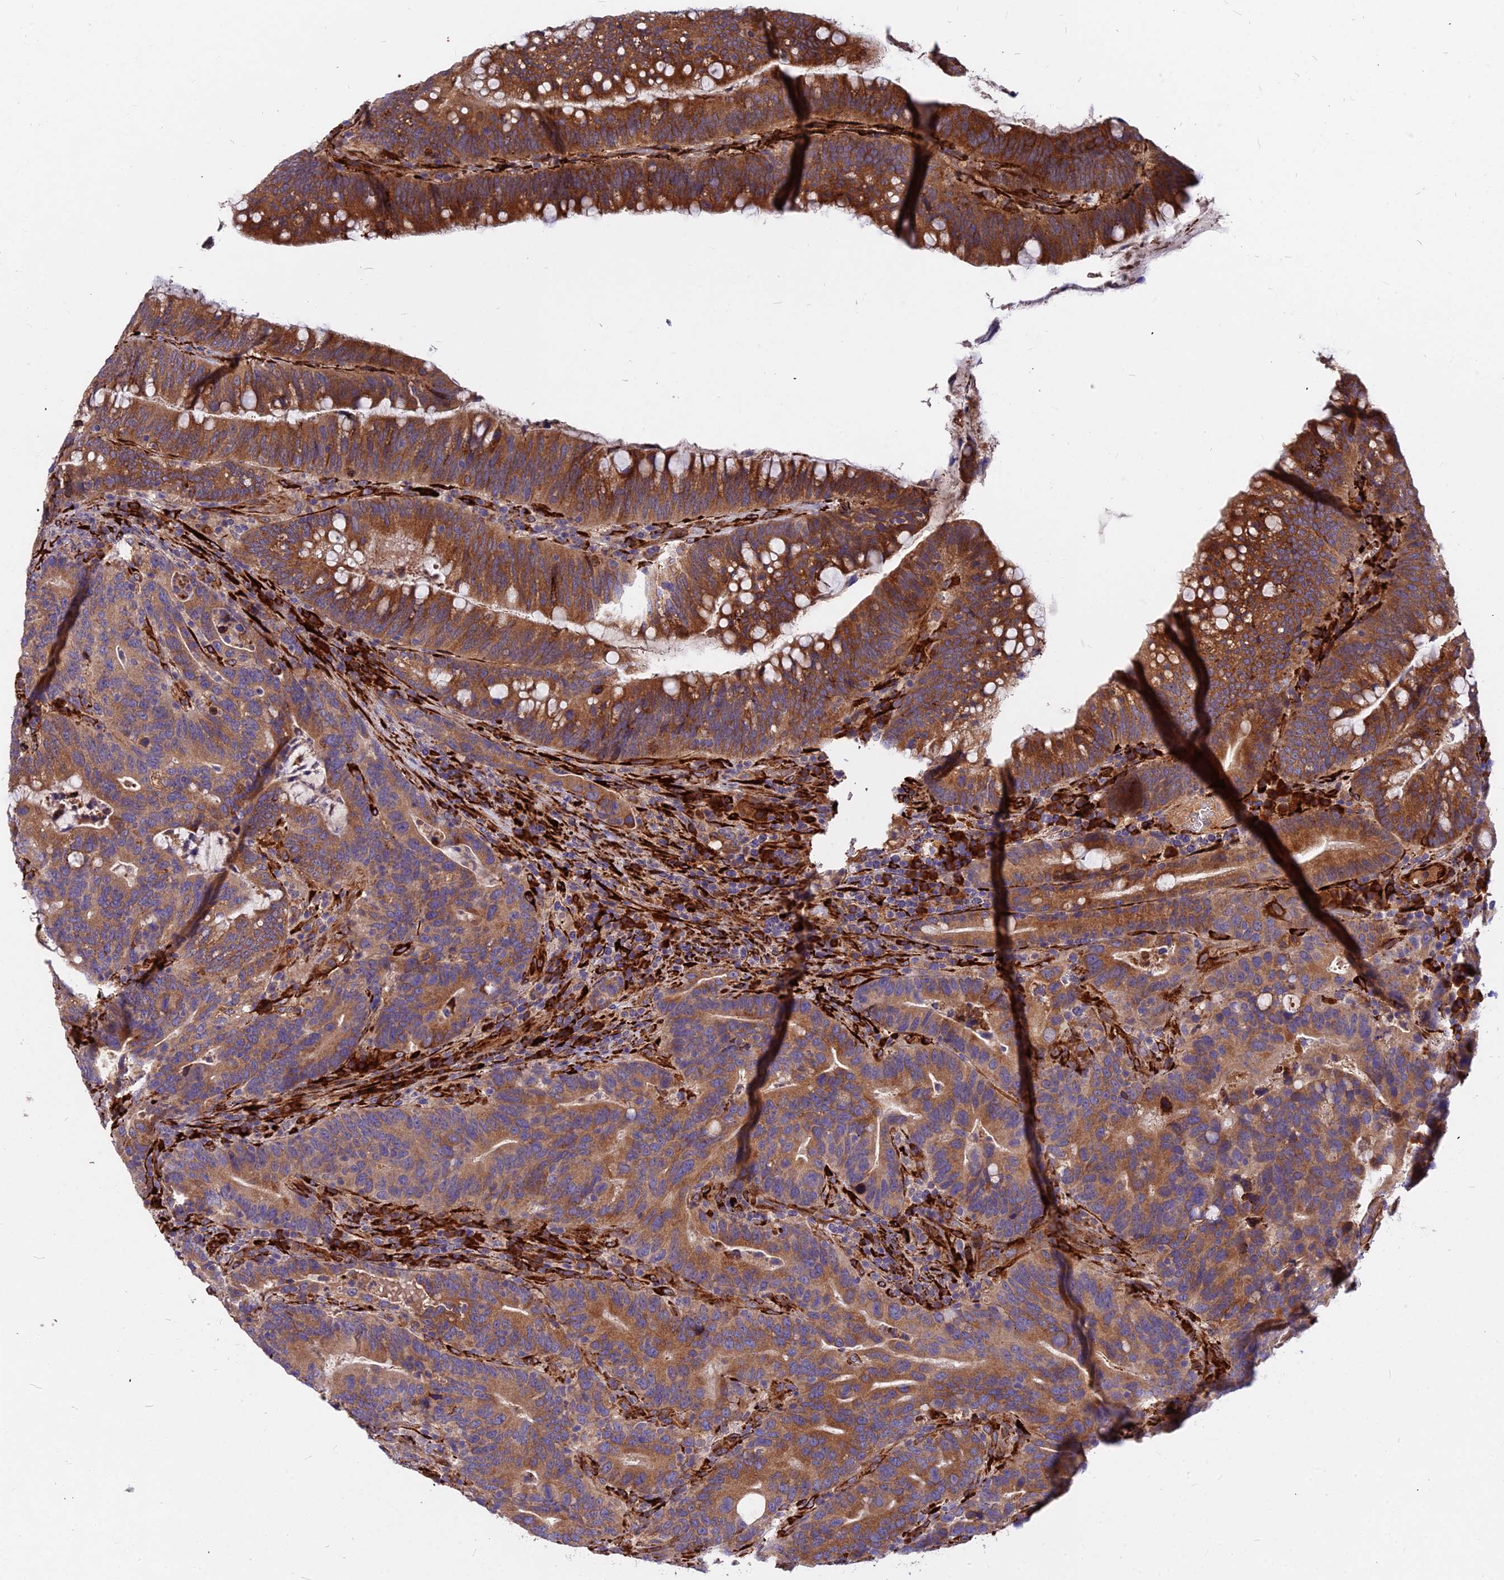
{"staining": {"intensity": "moderate", "quantity": ">75%", "location": "cytoplasmic/membranous"}, "tissue": "colorectal cancer", "cell_type": "Tumor cells", "image_type": "cancer", "snomed": [{"axis": "morphology", "description": "Adenocarcinoma, NOS"}, {"axis": "topography", "description": "Colon"}], "caption": "An immunohistochemistry (IHC) photomicrograph of neoplastic tissue is shown. Protein staining in brown highlights moderate cytoplasmic/membranous positivity in colorectal adenocarcinoma within tumor cells. (brown staining indicates protein expression, while blue staining denotes nuclei).", "gene": "NDUFAF7", "patient": {"sex": "female", "age": 66}}